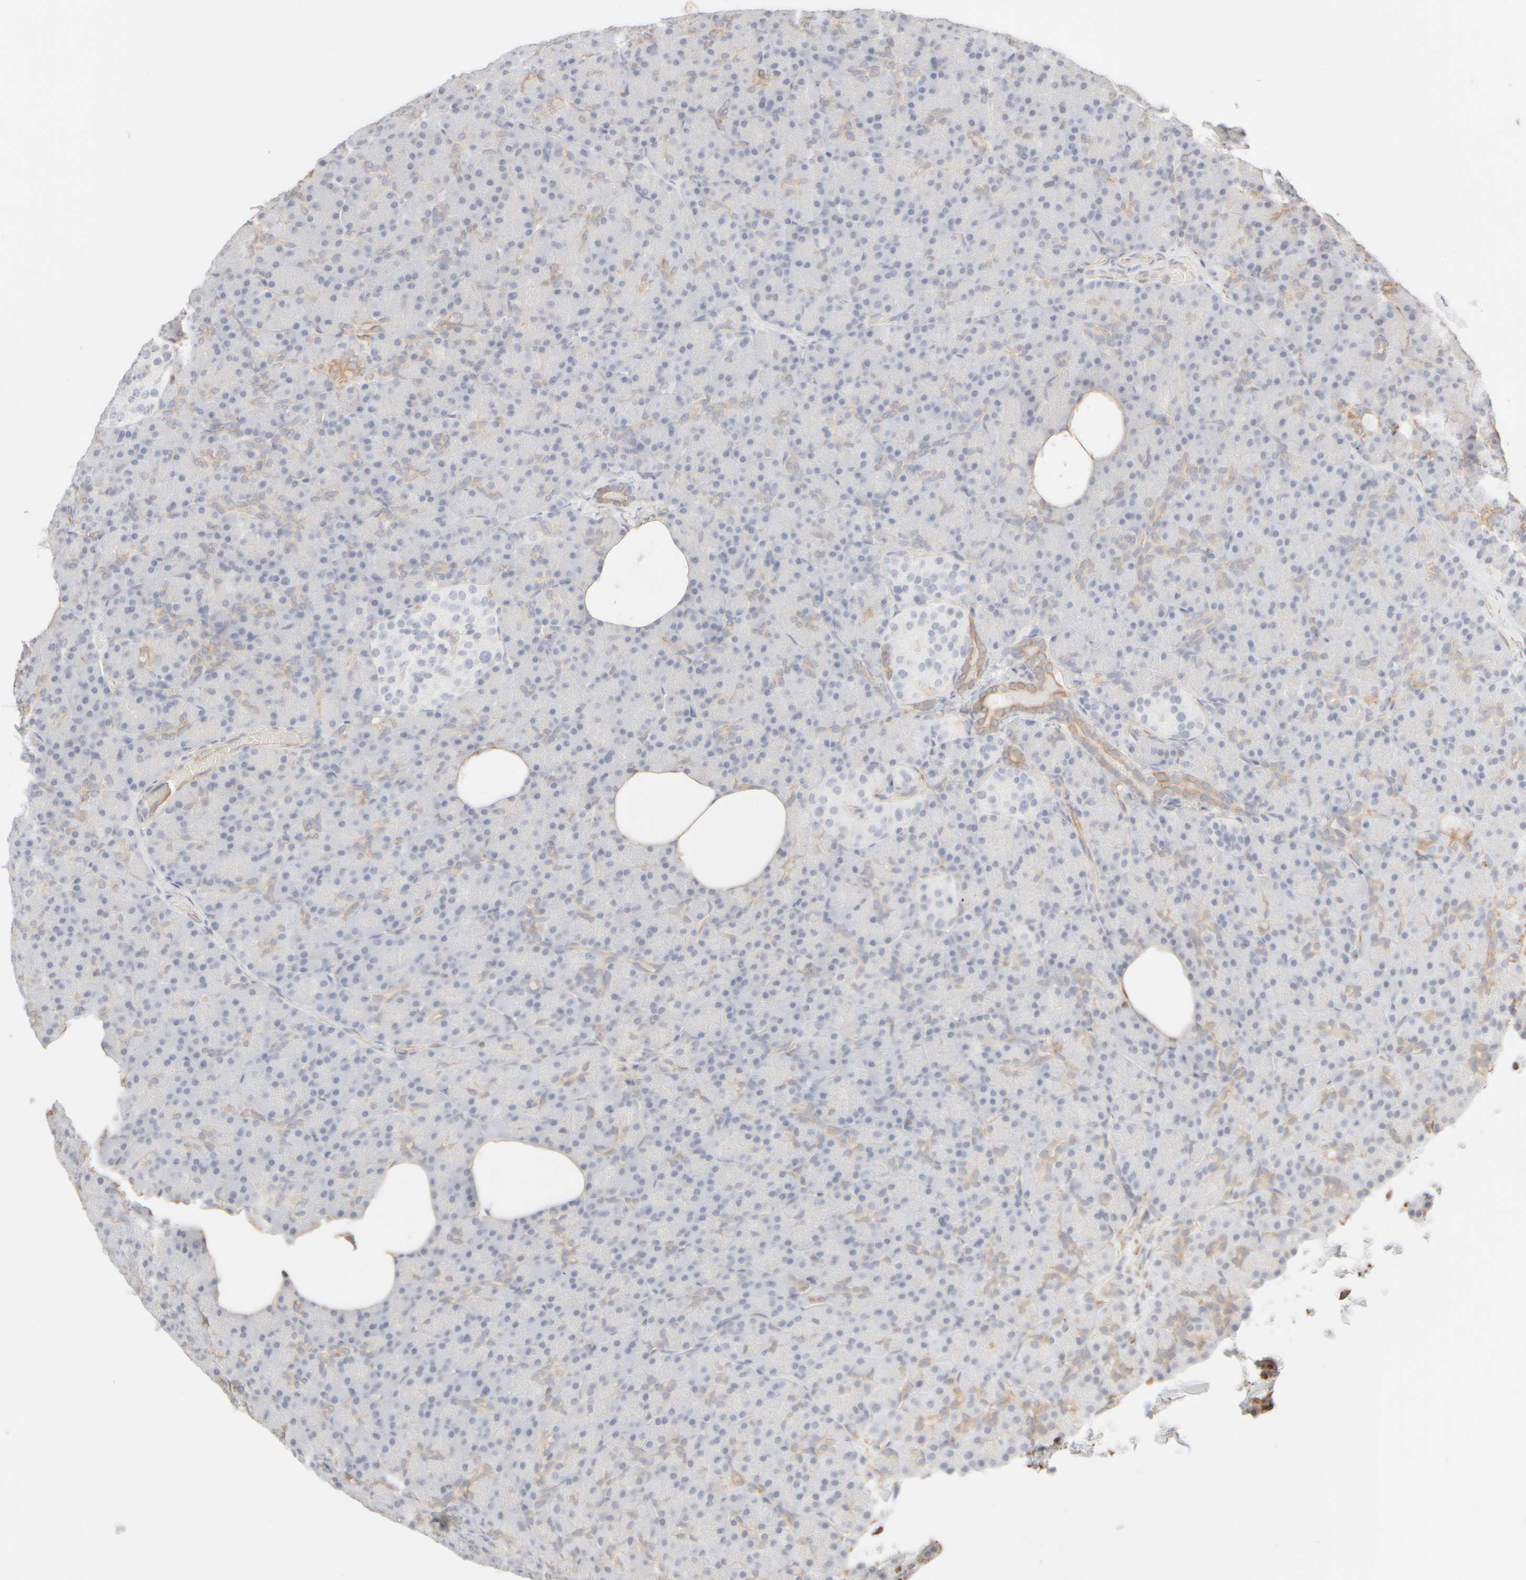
{"staining": {"intensity": "moderate", "quantity": "<25%", "location": "cytoplasmic/membranous"}, "tissue": "pancreas", "cell_type": "Exocrine glandular cells", "image_type": "normal", "snomed": [{"axis": "morphology", "description": "Normal tissue, NOS"}, {"axis": "topography", "description": "Pancreas"}], "caption": "A micrograph of human pancreas stained for a protein demonstrates moderate cytoplasmic/membranous brown staining in exocrine glandular cells.", "gene": "KRT15", "patient": {"sex": "female", "age": 43}}